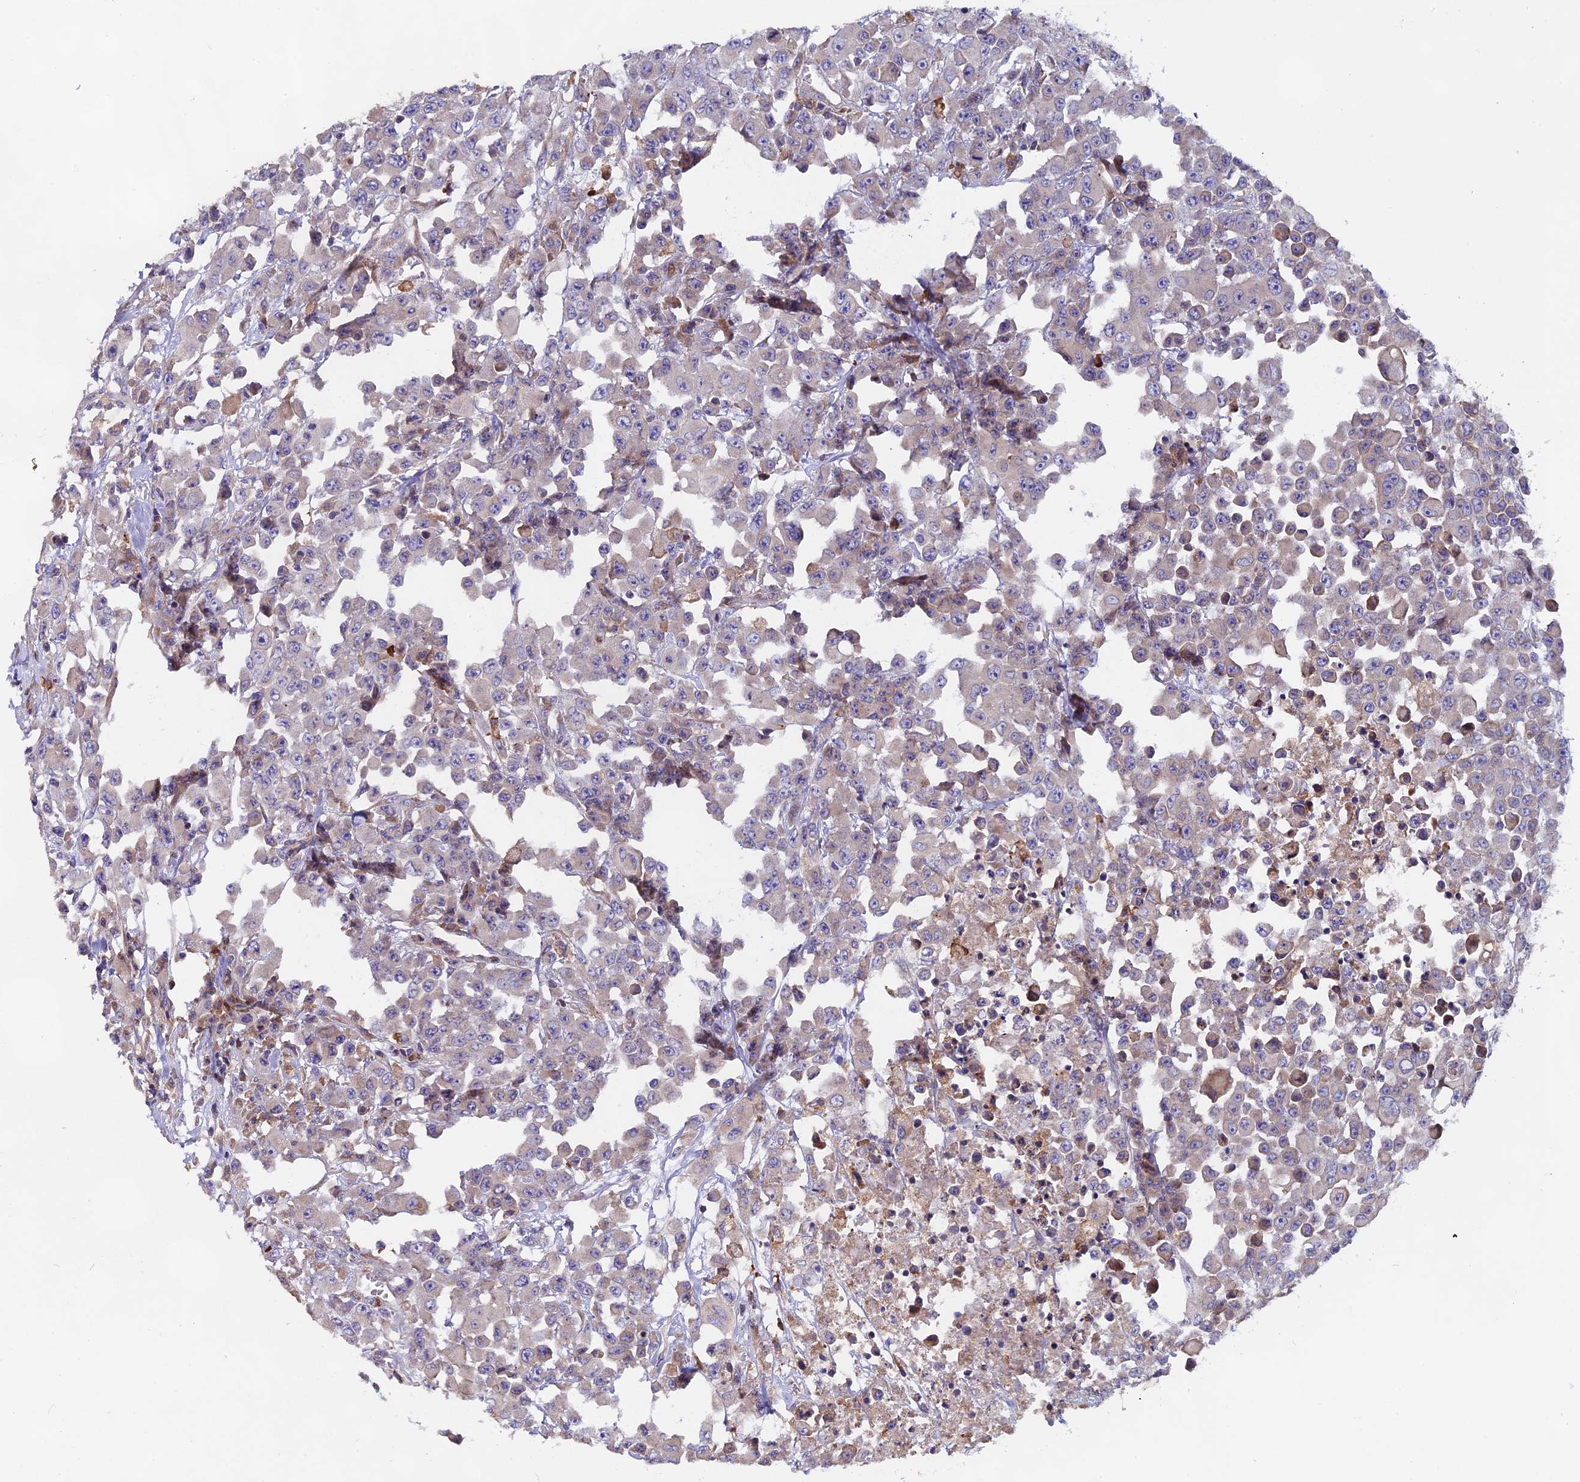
{"staining": {"intensity": "weak", "quantity": "<25%", "location": "cytoplasmic/membranous"}, "tissue": "colorectal cancer", "cell_type": "Tumor cells", "image_type": "cancer", "snomed": [{"axis": "morphology", "description": "Adenocarcinoma, NOS"}, {"axis": "topography", "description": "Colon"}], "caption": "IHC photomicrograph of human colorectal cancer stained for a protein (brown), which reveals no expression in tumor cells.", "gene": "PIGU", "patient": {"sex": "male", "age": 51}}